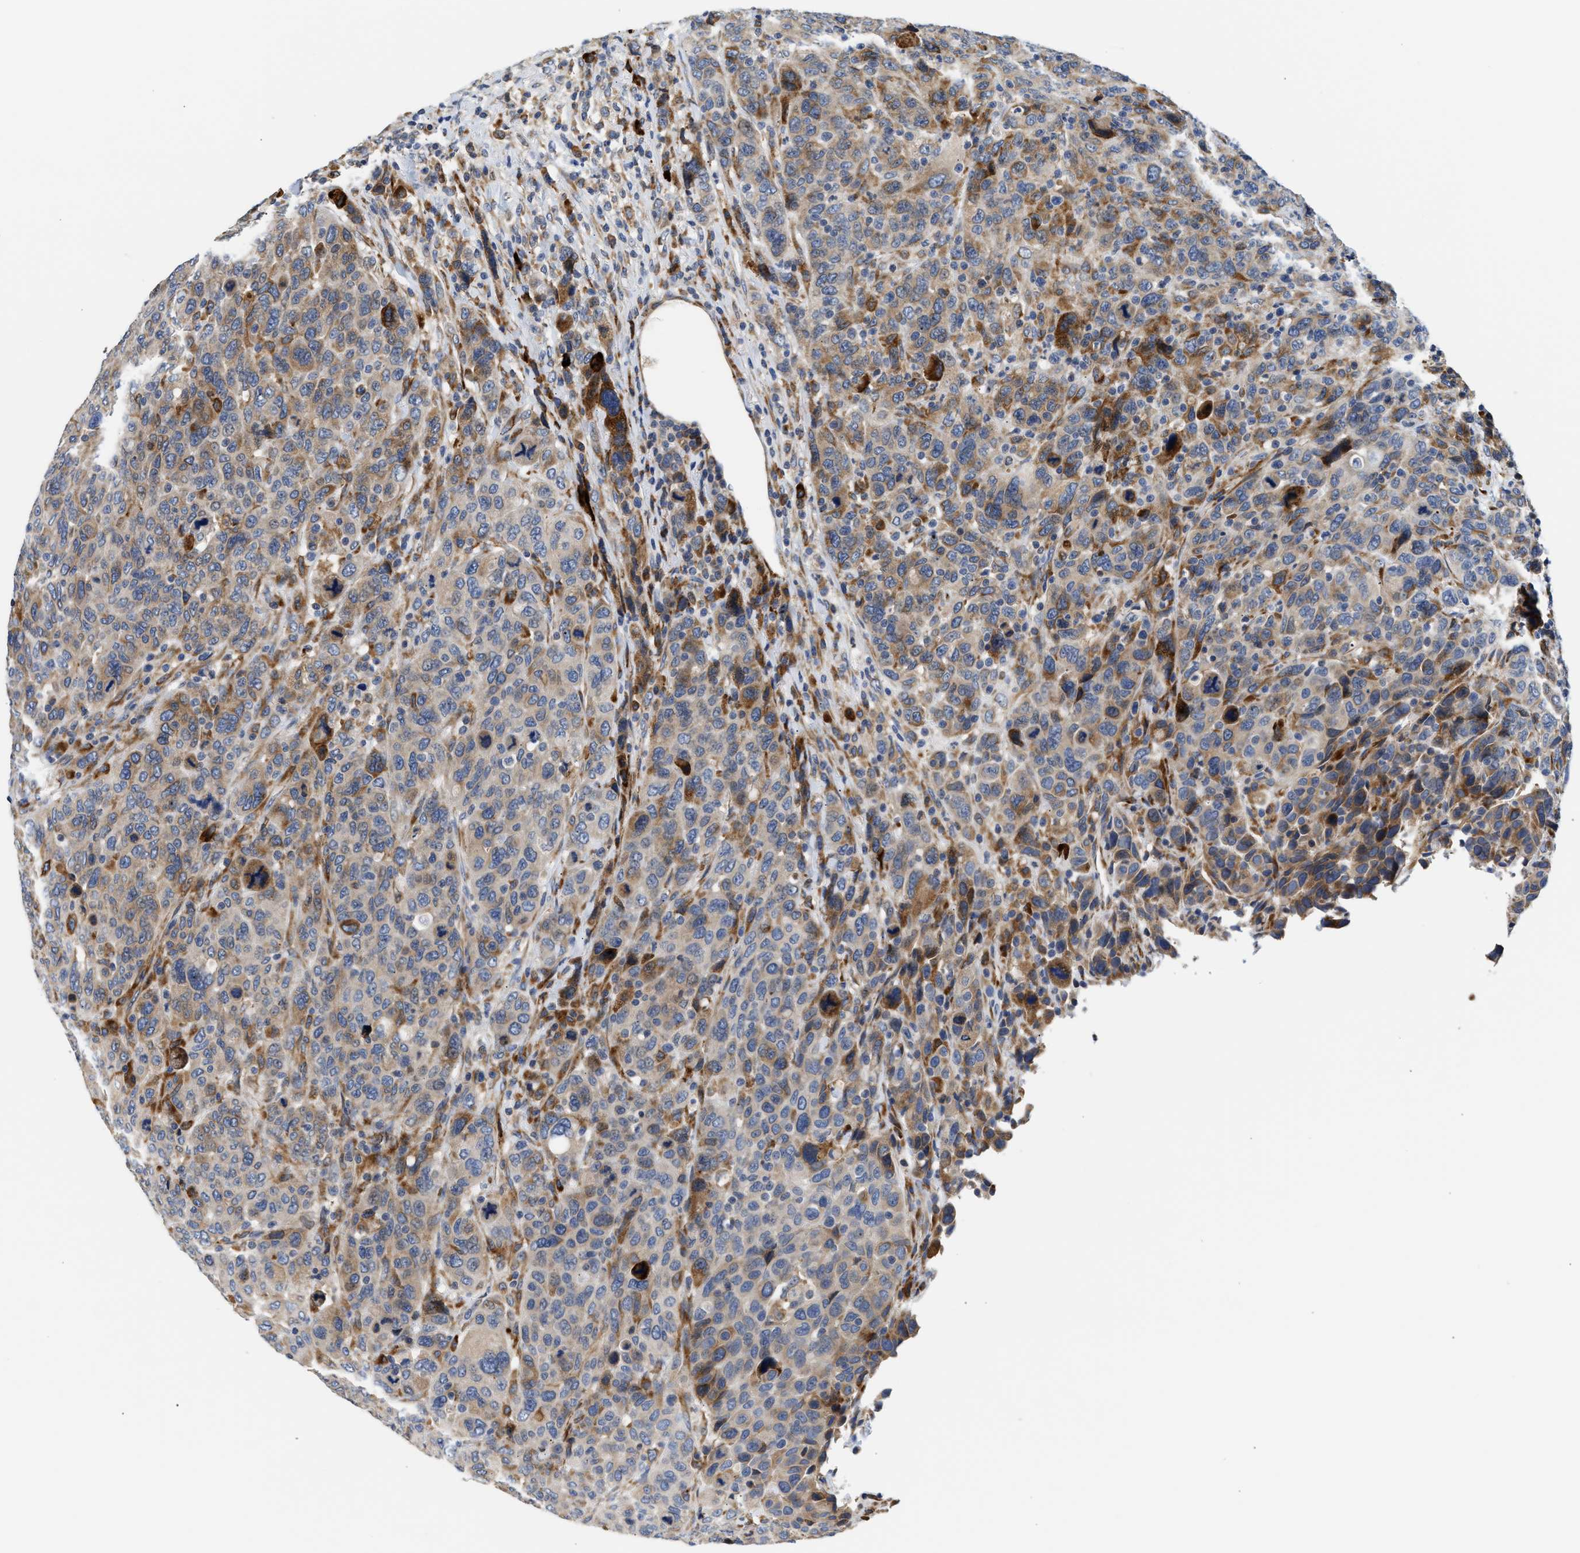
{"staining": {"intensity": "moderate", "quantity": ">75%", "location": "cytoplasmic/membranous"}, "tissue": "breast cancer", "cell_type": "Tumor cells", "image_type": "cancer", "snomed": [{"axis": "morphology", "description": "Duct carcinoma"}, {"axis": "topography", "description": "Breast"}], "caption": "Protein positivity by immunohistochemistry reveals moderate cytoplasmic/membranous positivity in about >75% of tumor cells in breast cancer (invasive ductal carcinoma).", "gene": "AMZ1", "patient": {"sex": "female", "age": 37}}